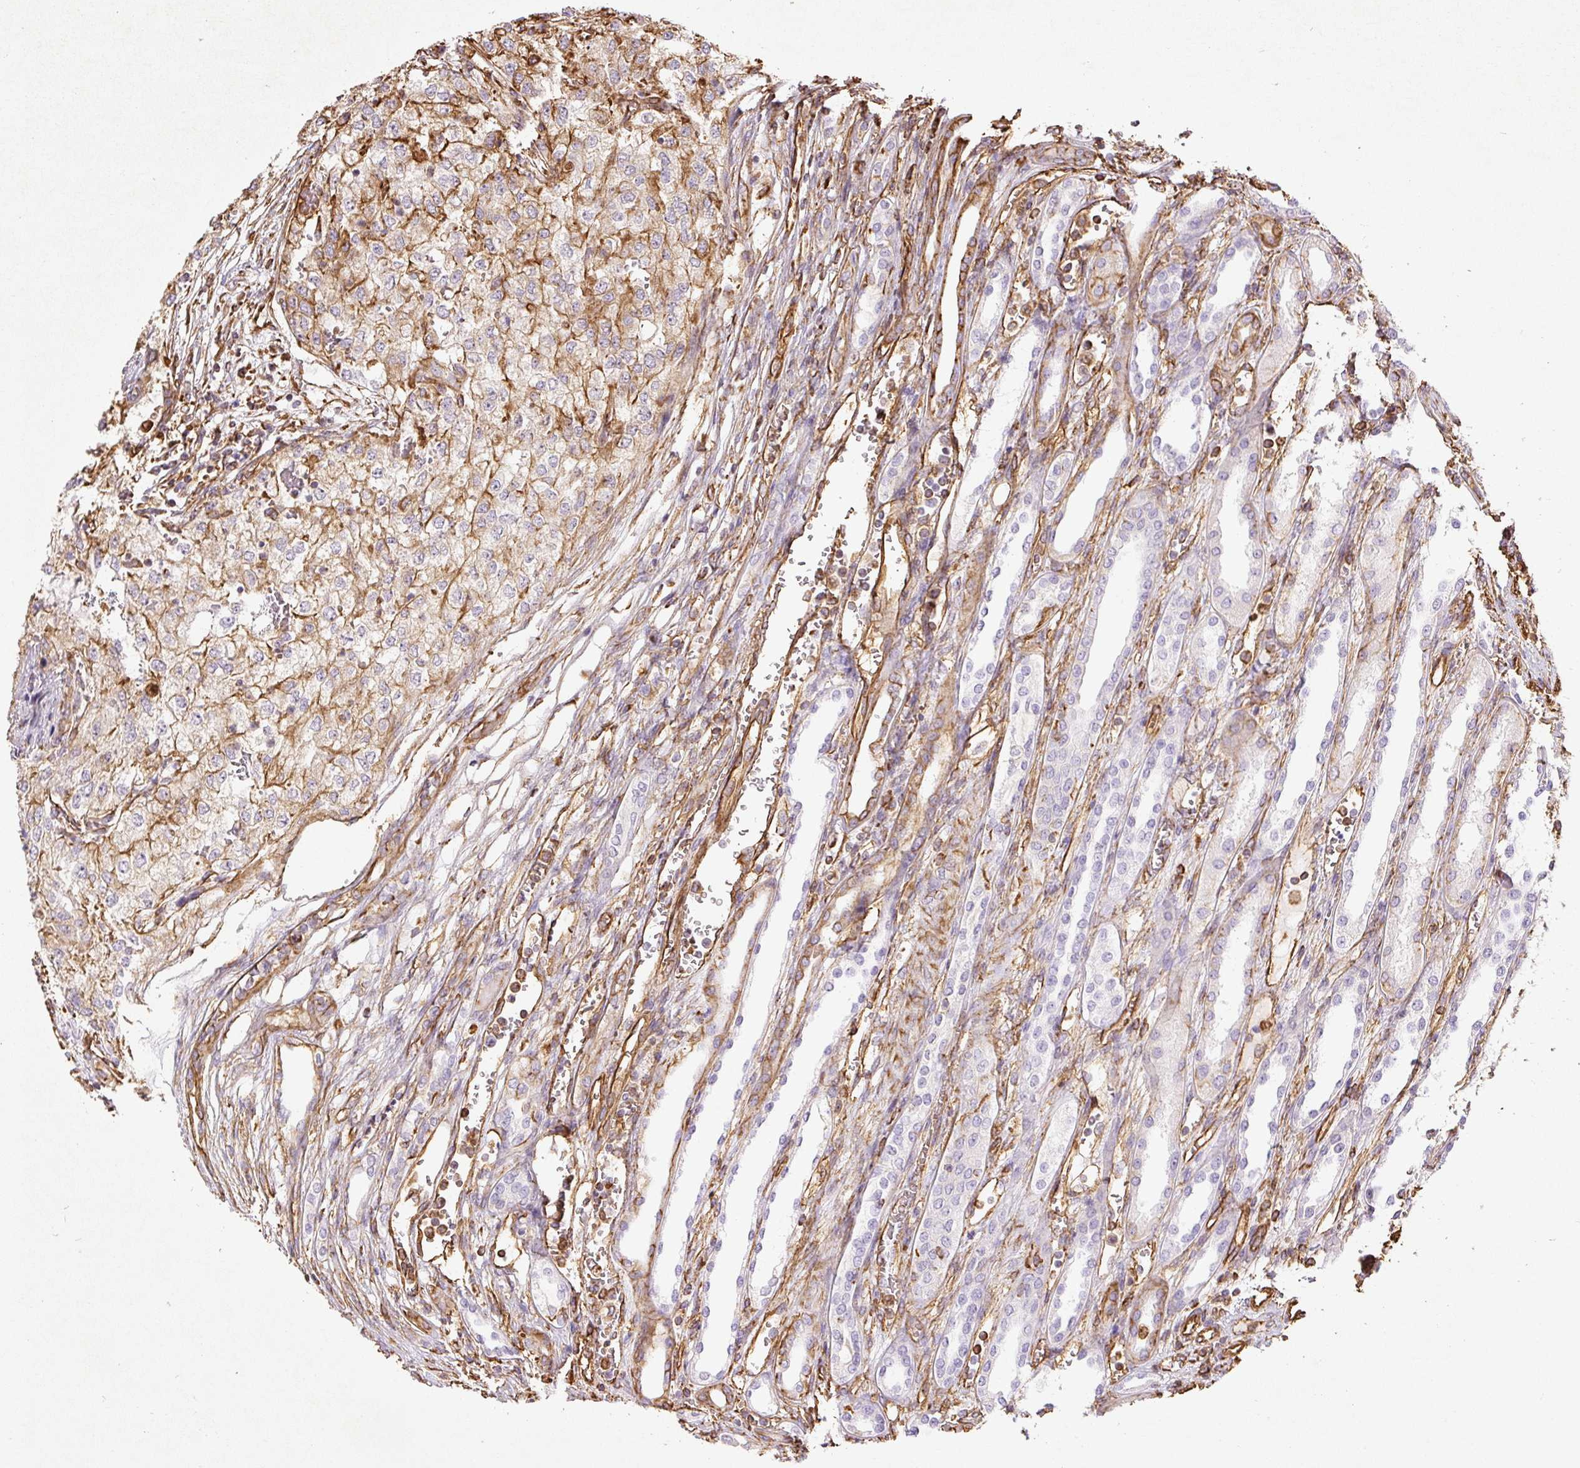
{"staining": {"intensity": "weak", "quantity": "25%-75%", "location": "cytoplasmic/membranous"}, "tissue": "renal cancer", "cell_type": "Tumor cells", "image_type": "cancer", "snomed": [{"axis": "morphology", "description": "Adenocarcinoma, NOS"}, {"axis": "topography", "description": "Kidney"}], "caption": "An image of human adenocarcinoma (renal) stained for a protein reveals weak cytoplasmic/membranous brown staining in tumor cells.", "gene": "VIM", "patient": {"sex": "female", "age": 54}}